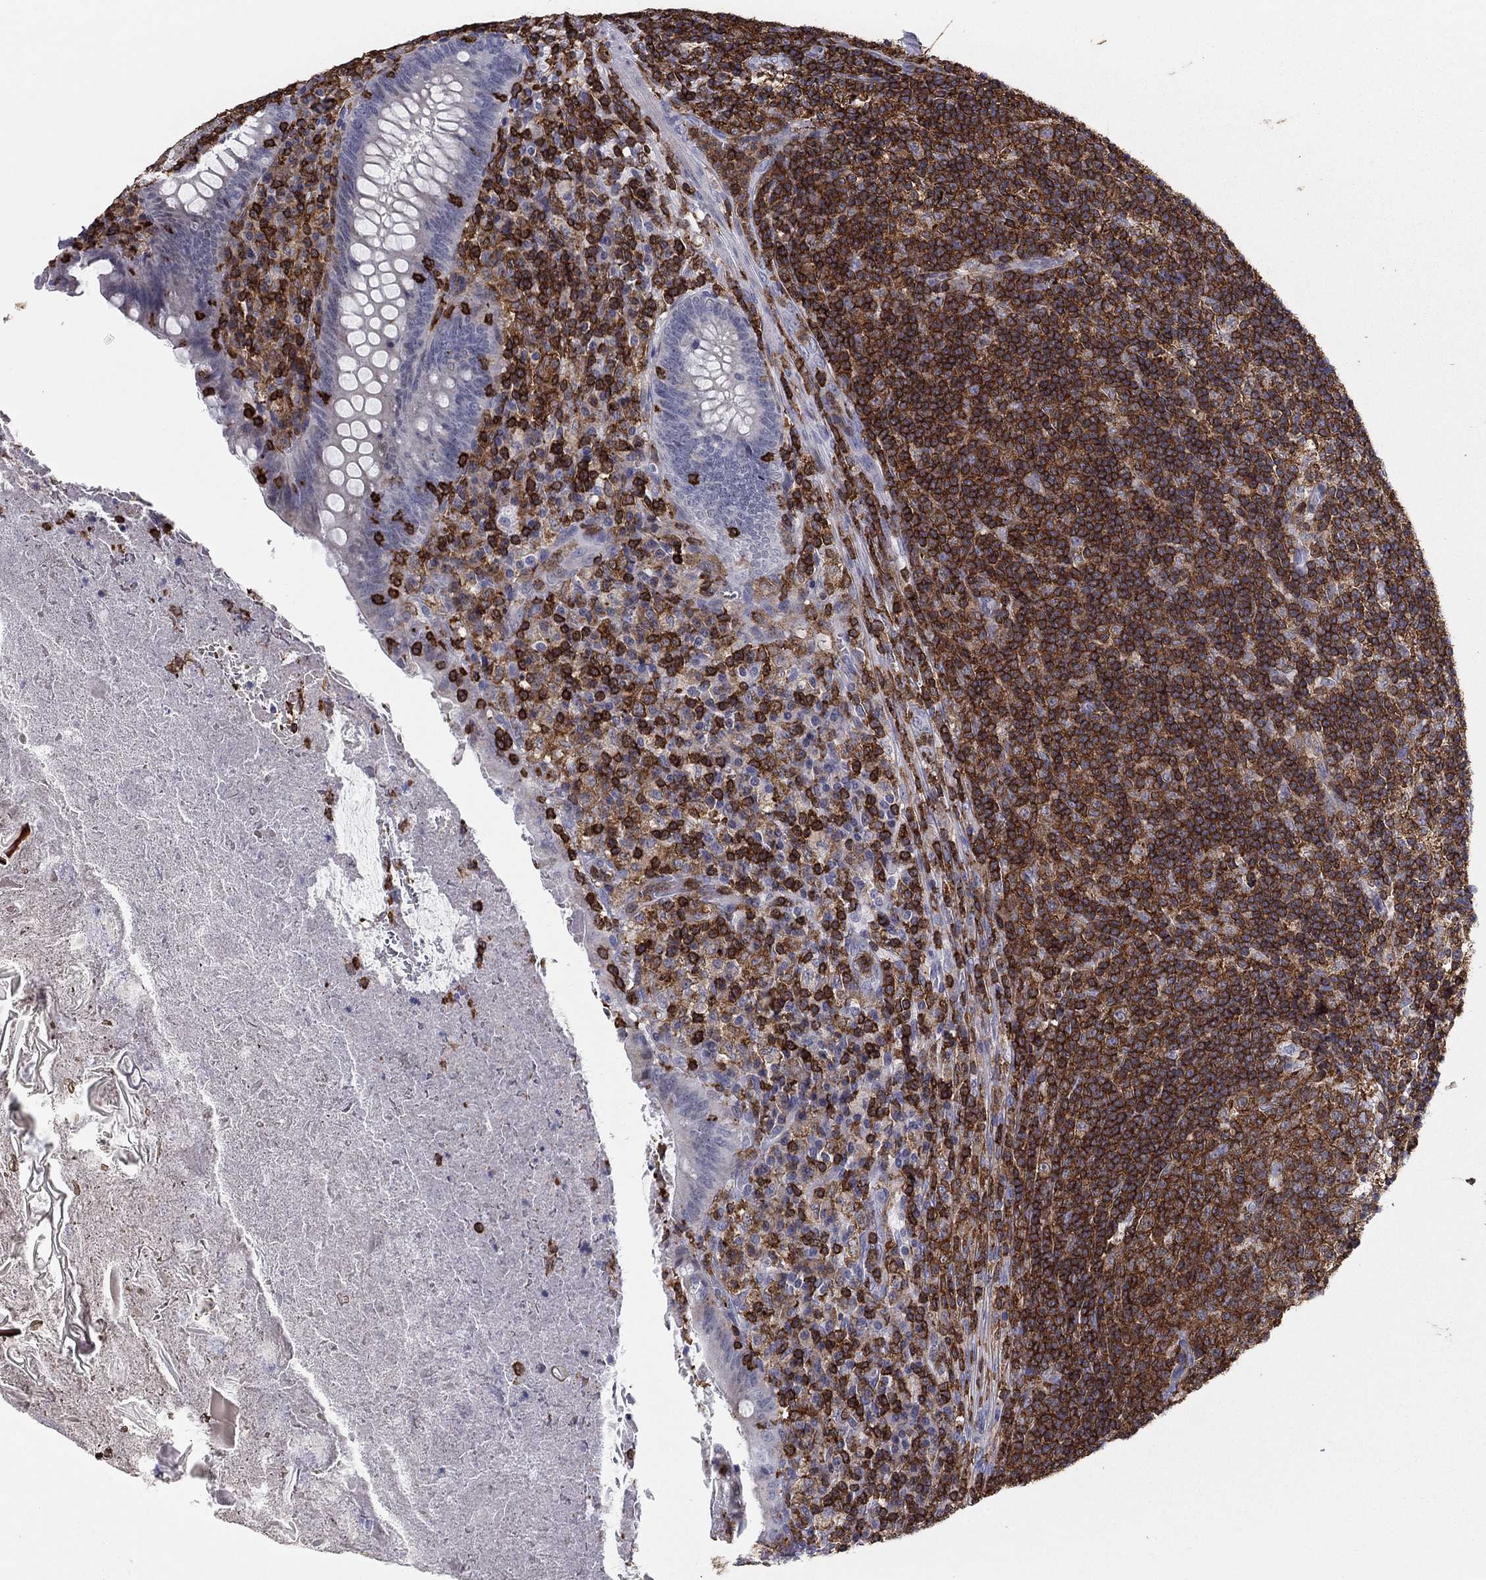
{"staining": {"intensity": "negative", "quantity": "none", "location": "none"}, "tissue": "appendix", "cell_type": "Glandular cells", "image_type": "normal", "snomed": [{"axis": "morphology", "description": "Normal tissue, NOS"}, {"axis": "topography", "description": "Appendix"}], "caption": "DAB immunohistochemical staining of benign human appendix shows no significant expression in glandular cells. (Immunohistochemistry, brightfield microscopy, high magnification).", "gene": "ARHGAP27", "patient": {"sex": "male", "age": 47}}